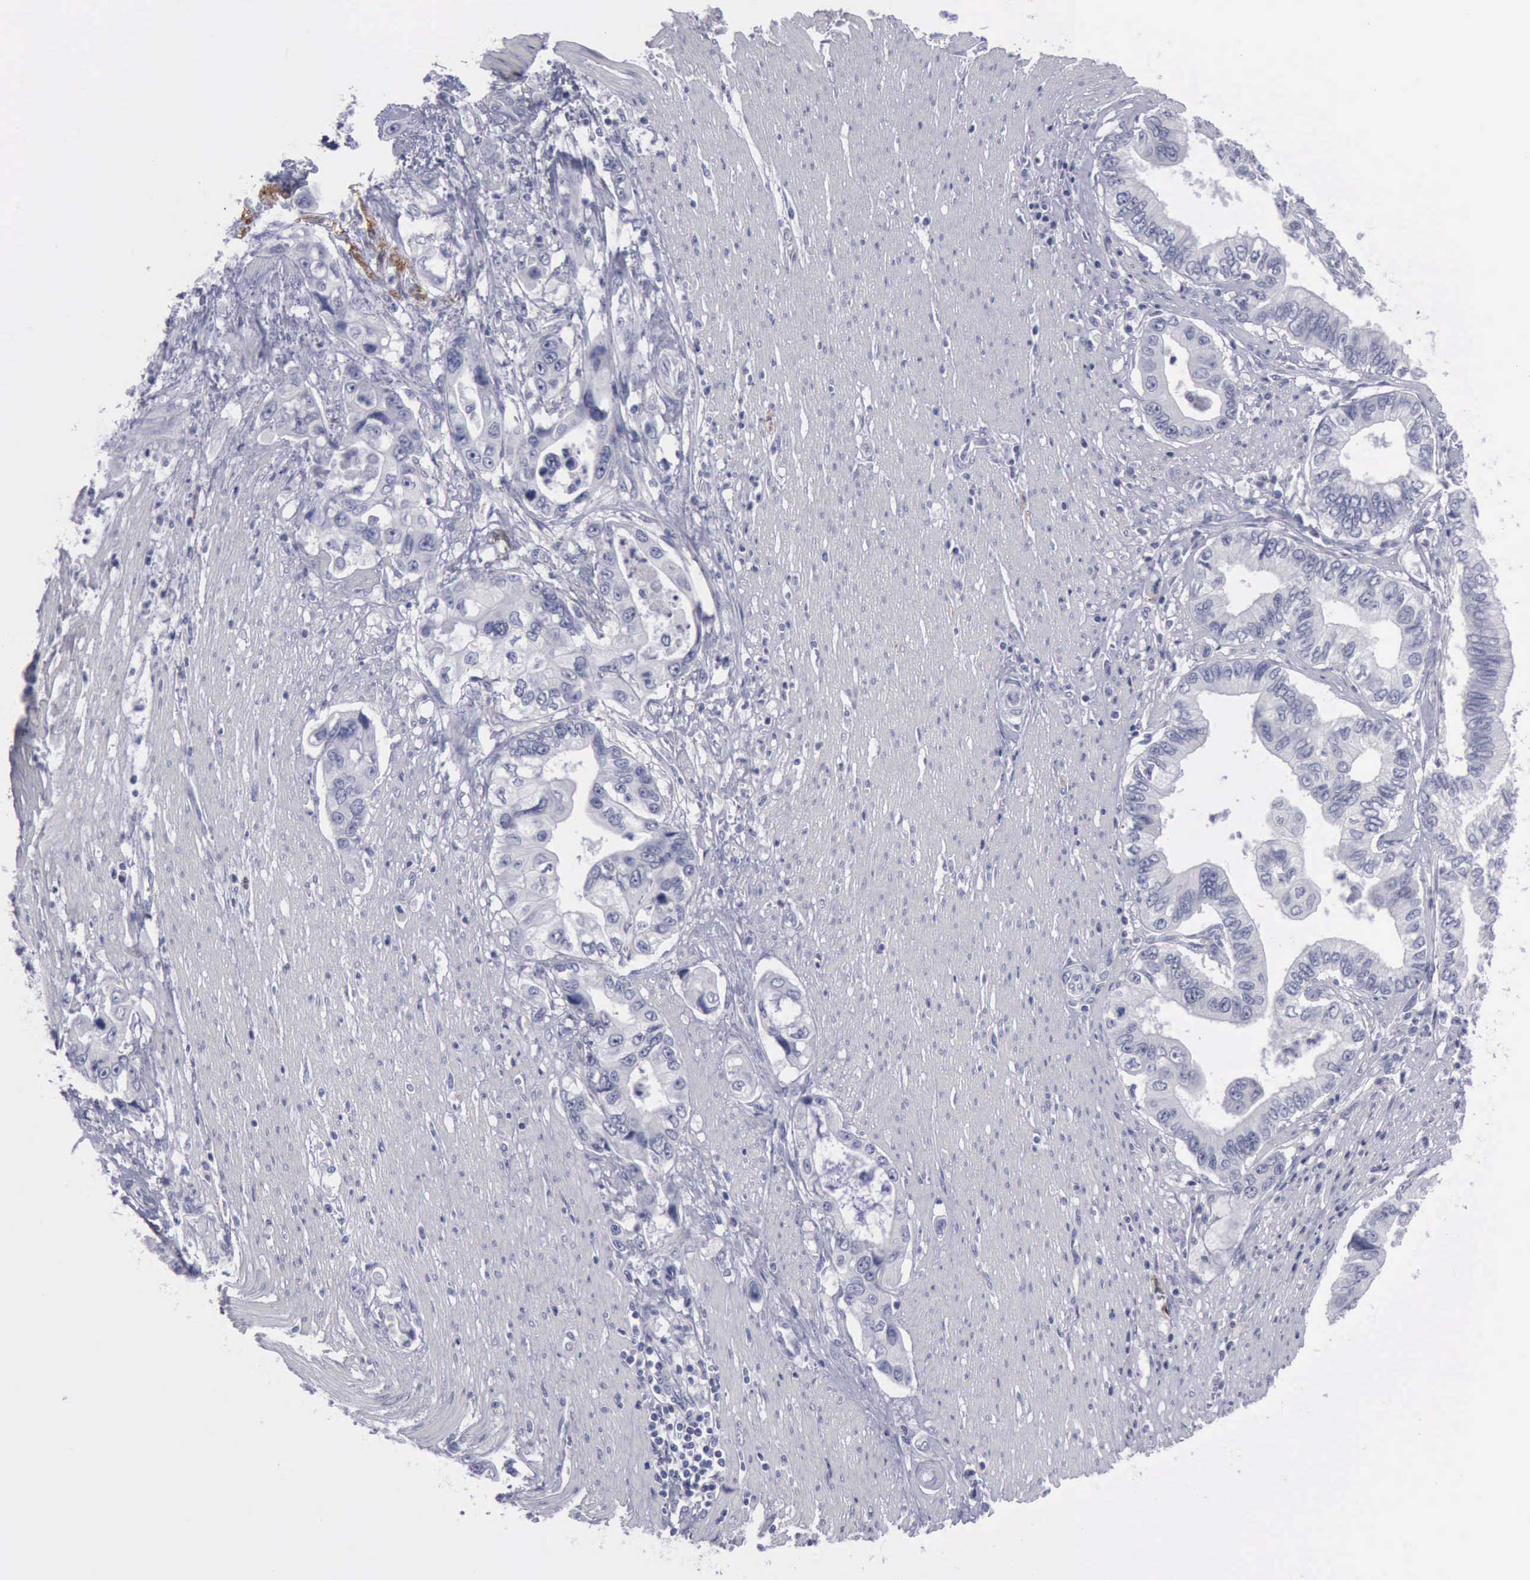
{"staining": {"intensity": "negative", "quantity": "none", "location": "none"}, "tissue": "pancreatic cancer", "cell_type": "Tumor cells", "image_type": "cancer", "snomed": [{"axis": "morphology", "description": "Adenocarcinoma, NOS"}, {"axis": "topography", "description": "Pancreas"}, {"axis": "topography", "description": "Stomach, upper"}], "caption": "IHC histopathology image of human pancreatic adenocarcinoma stained for a protein (brown), which displays no positivity in tumor cells.", "gene": "CDH2", "patient": {"sex": "male", "age": 77}}